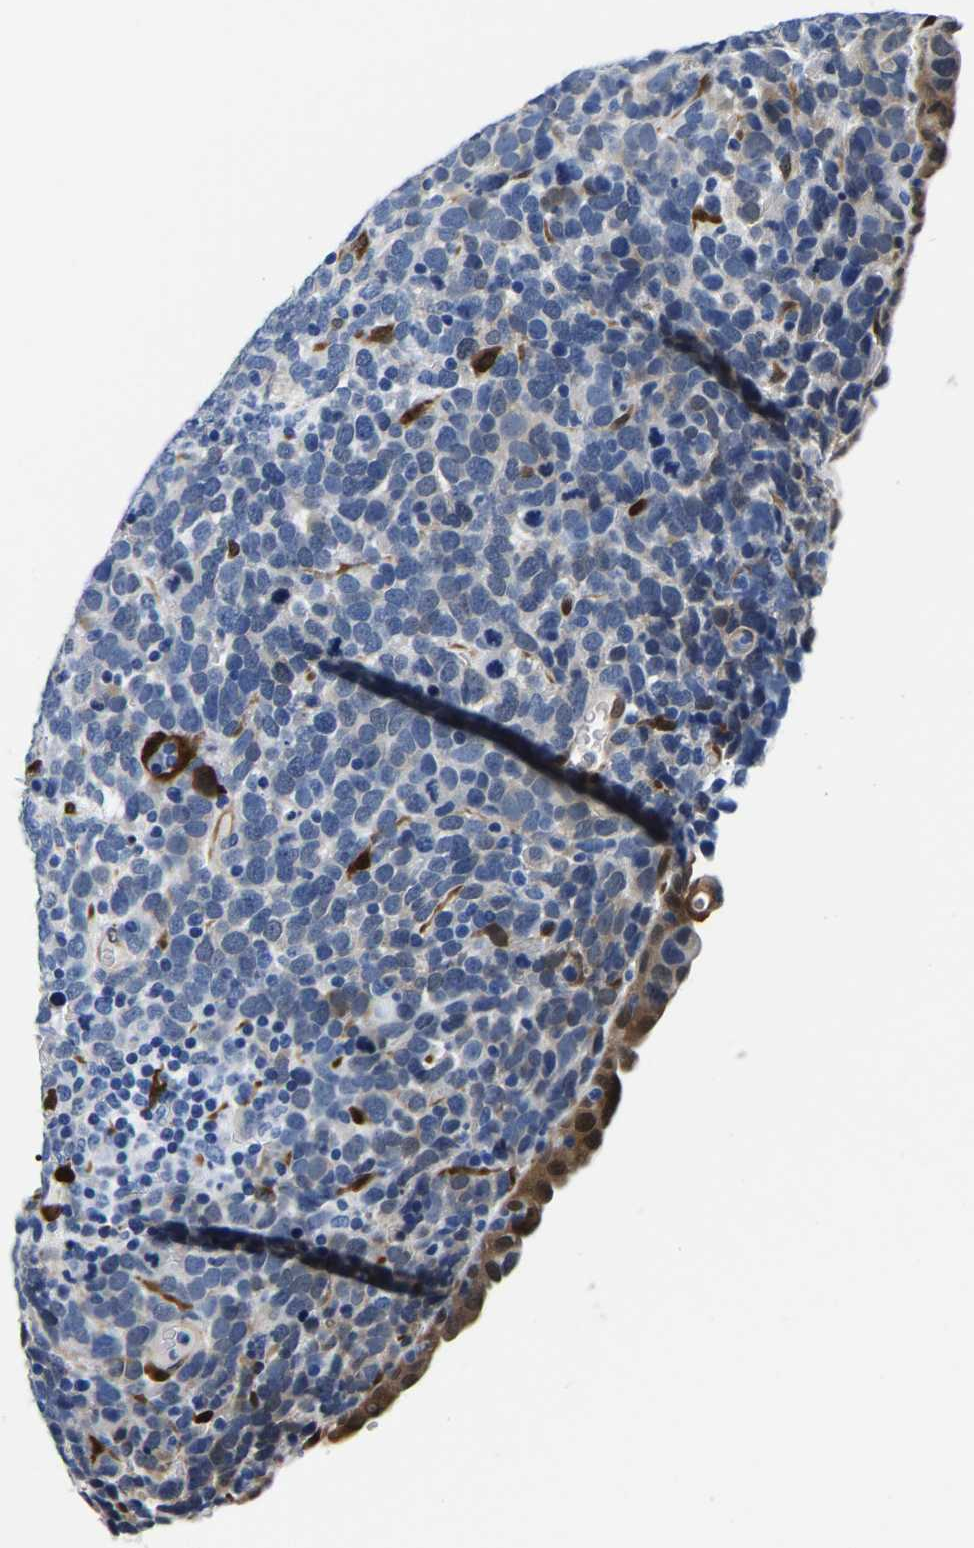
{"staining": {"intensity": "negative", "quantity": "none", "location": "none"}, "tissue": "urothelial cancer", "cell_type": "Tumor cells", "image_type": "cancer", "snomed": [{"axis": "morphology", "description": "Urothelial carcinoma, High grade"}, {"axis": "topography", "description": "Urinary bladder"}], "caption": "Immunohistochemistry (IHC) of urothelial cancer shows no expression in tumor cells.", "gene": "S100A13", "patient": {"sex": "female", "age": 82}}